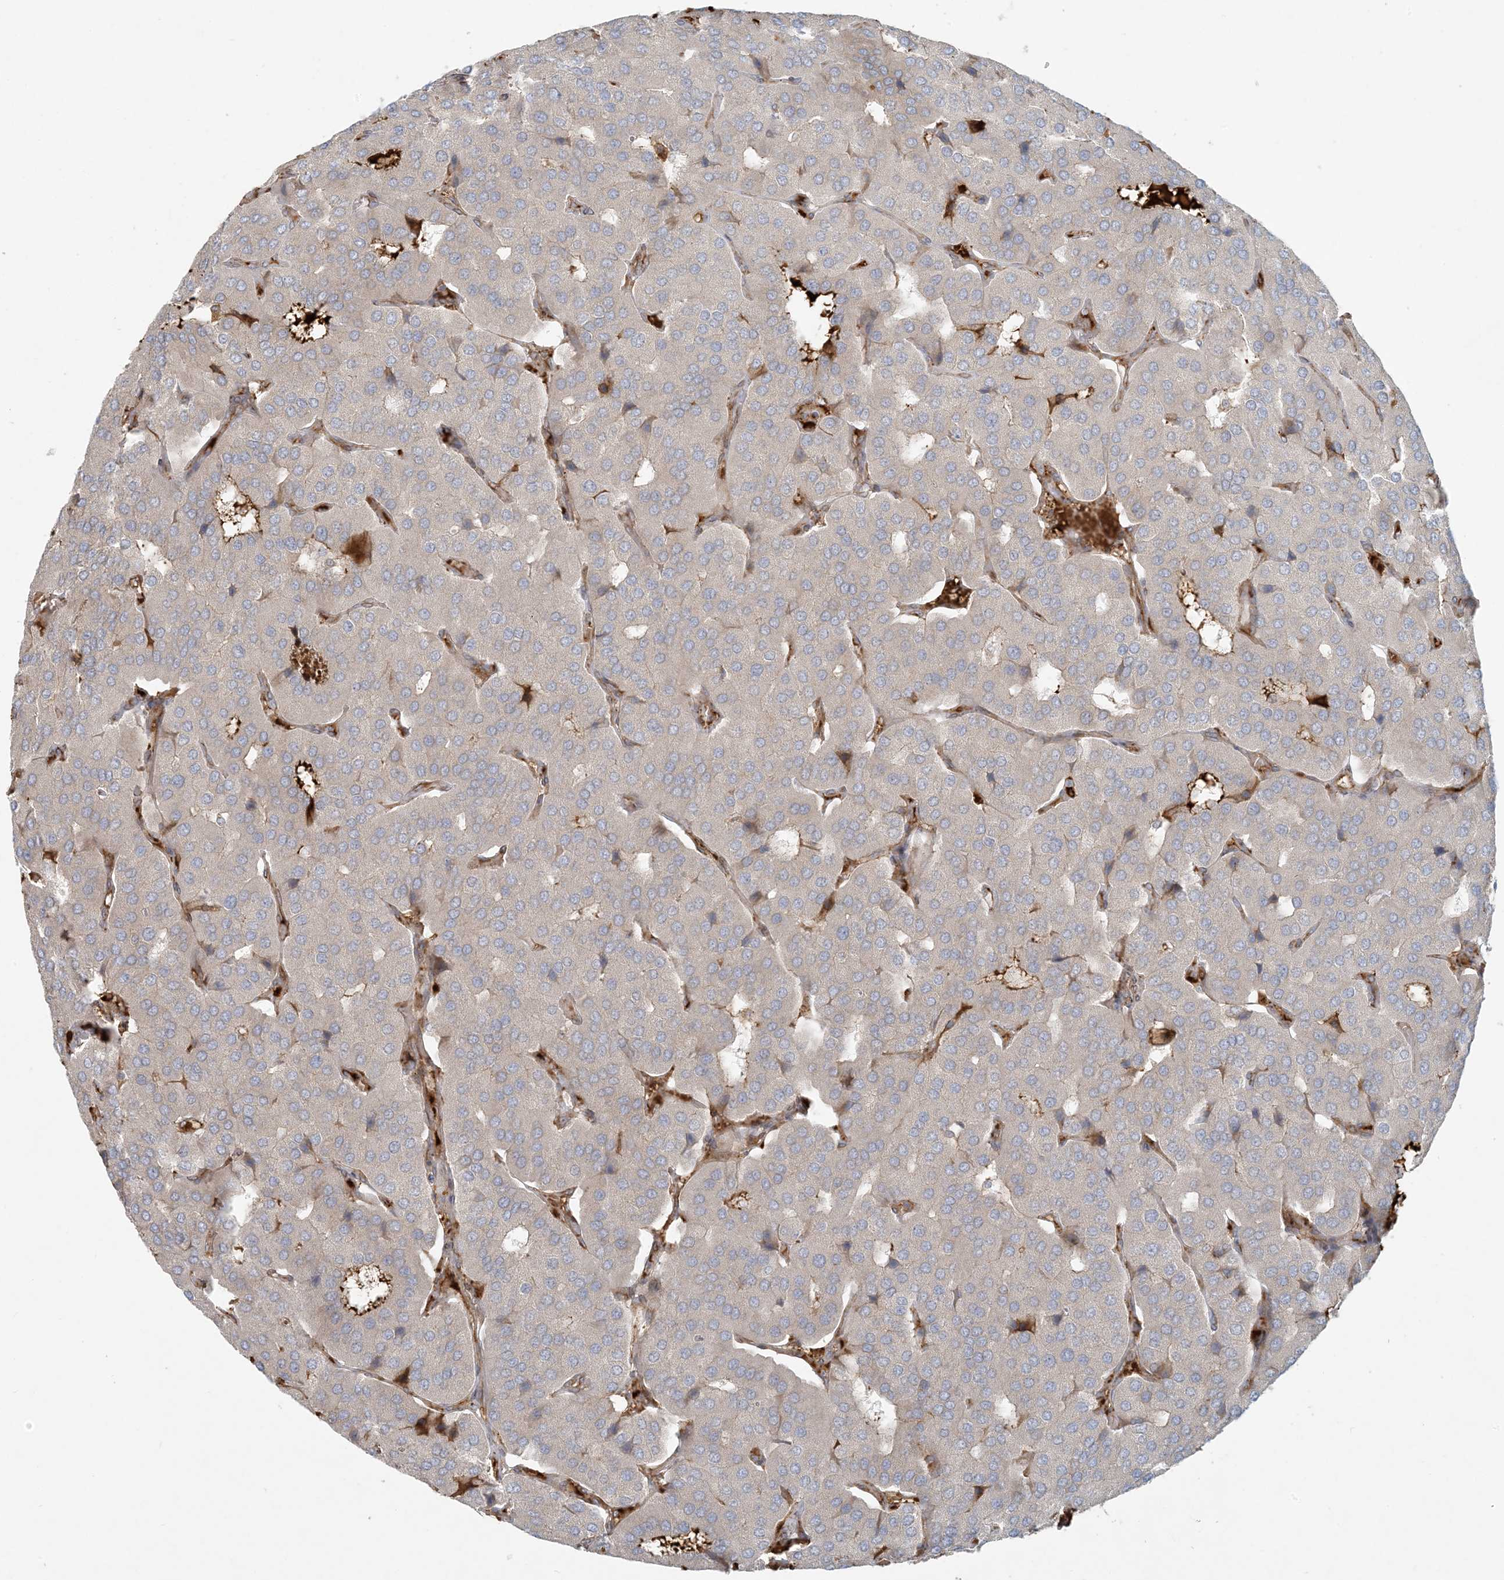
{"staining": {"intensity": "negative", "quantity": "none", "location": "none"}, "tissue": "parathyroid gland", "cell_type": "Glandular cells", "image_type": "normal", "snomed": [{"axis": "morphology", "description": "Normal tissue, NOS"}, {"axis": "morphology", "description": "Adenoma, NOS"}, {"axis": "topography", "description": "Parathyroid gland"}], "caption": "Immunohistochemical staining of normal parathyroid gland demonstrates no significant positivity in glandular cells.", "gene": "HACL1", "patient": {"sex": "female", "age": 86}}